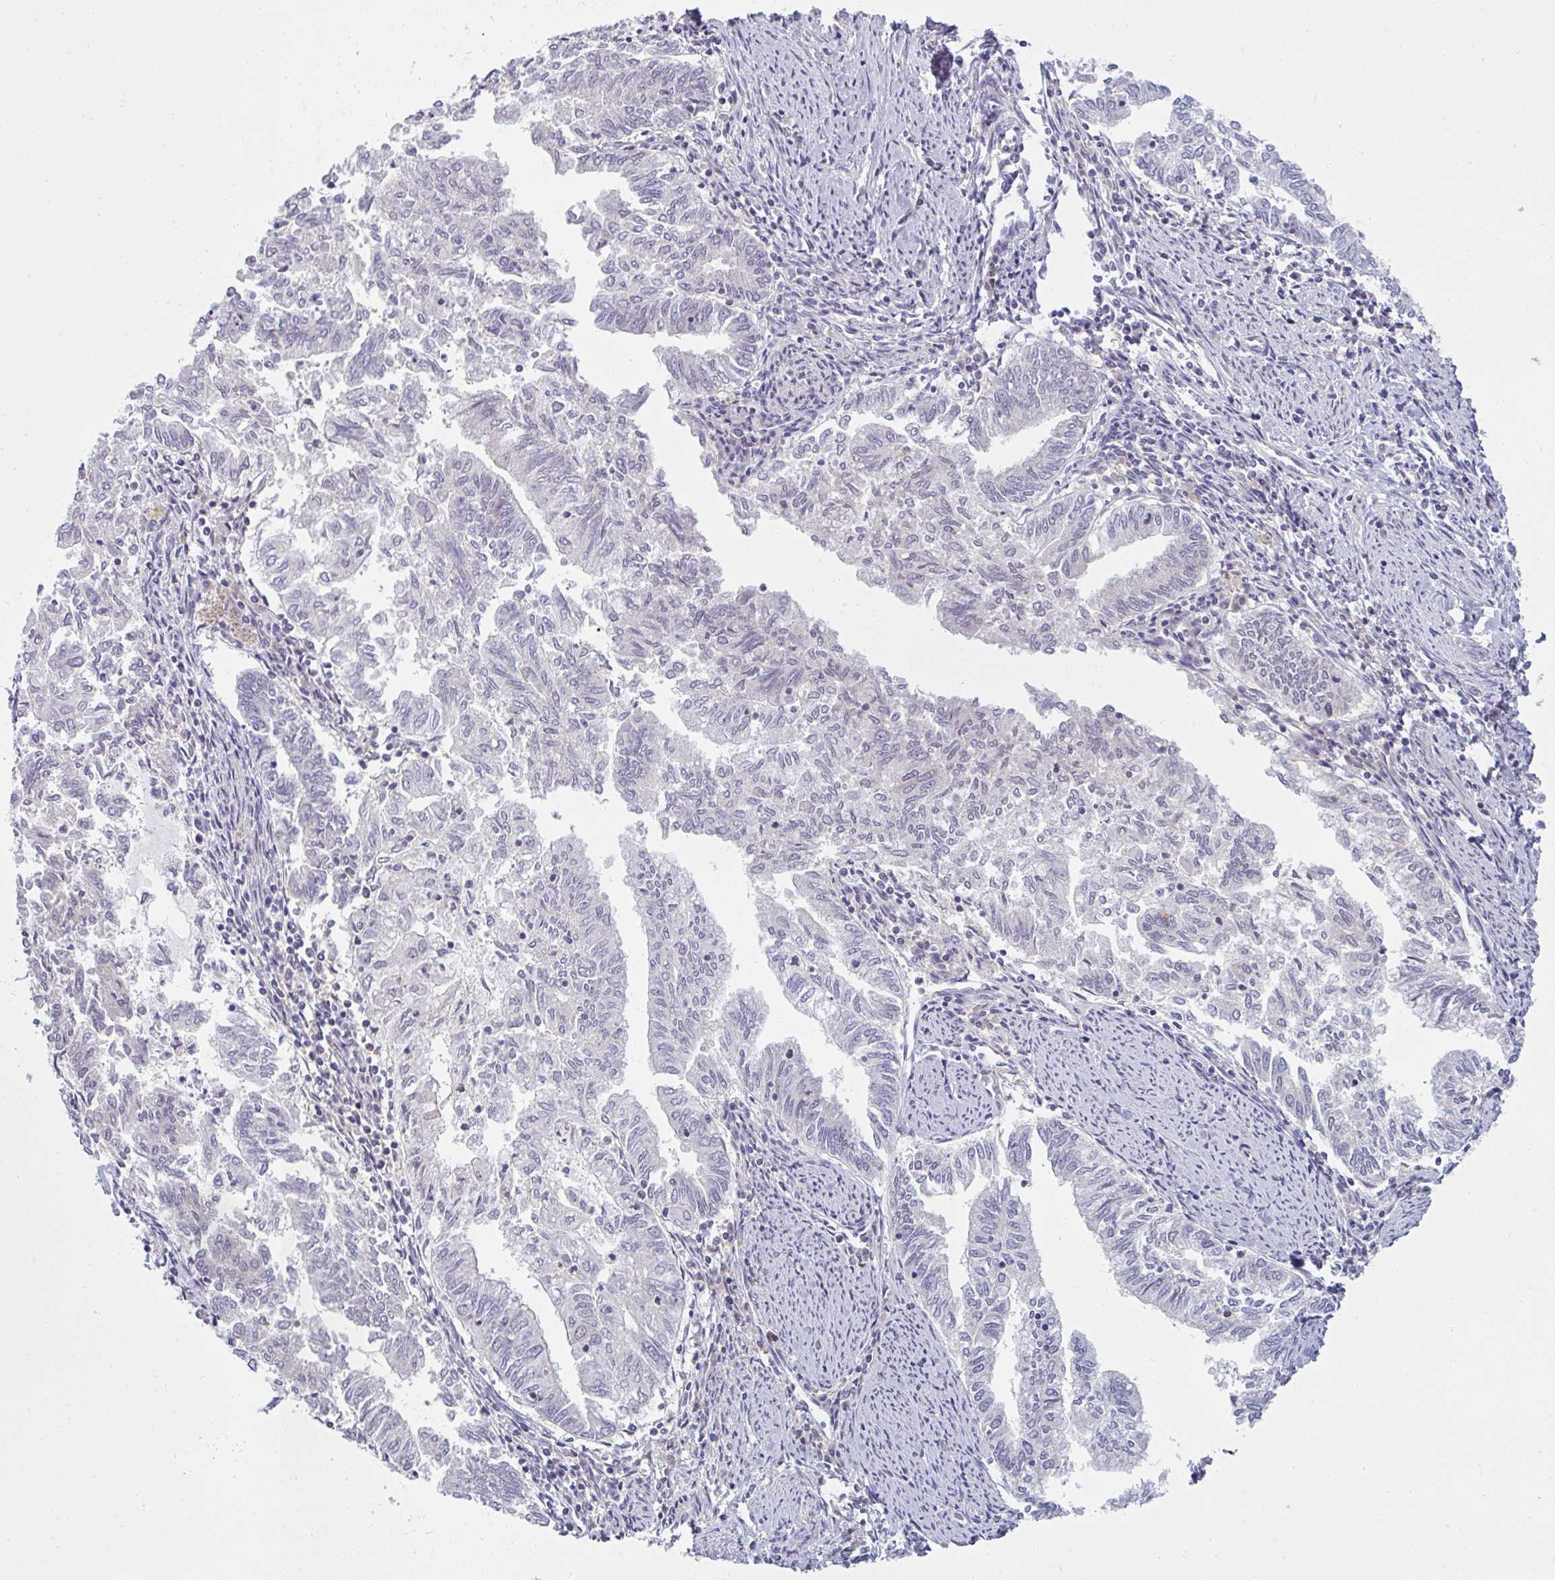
{"staining": {"intensity": "negative", "quantity": "none", "location": "none"}, "tissue": "endometrial cancer", "cell_type": "Tumor cells", "image_type": "cancer", "snomed": [{"axis": "morphology", "description": "Adenocarcinoma, NOS"}, {"axis": "topography", "description": "Endometrium"}], "caption": "Immunohistochemistry photomicrograph of human endometrial adenocarcinoma stained for a protein (brown), which reveals no expression in tumor cells. (DAB immunohistochemistry with hematoxylin counter stain).", "gene": "PPFIA4", "patient": {"sex": "female", "age": 79}}